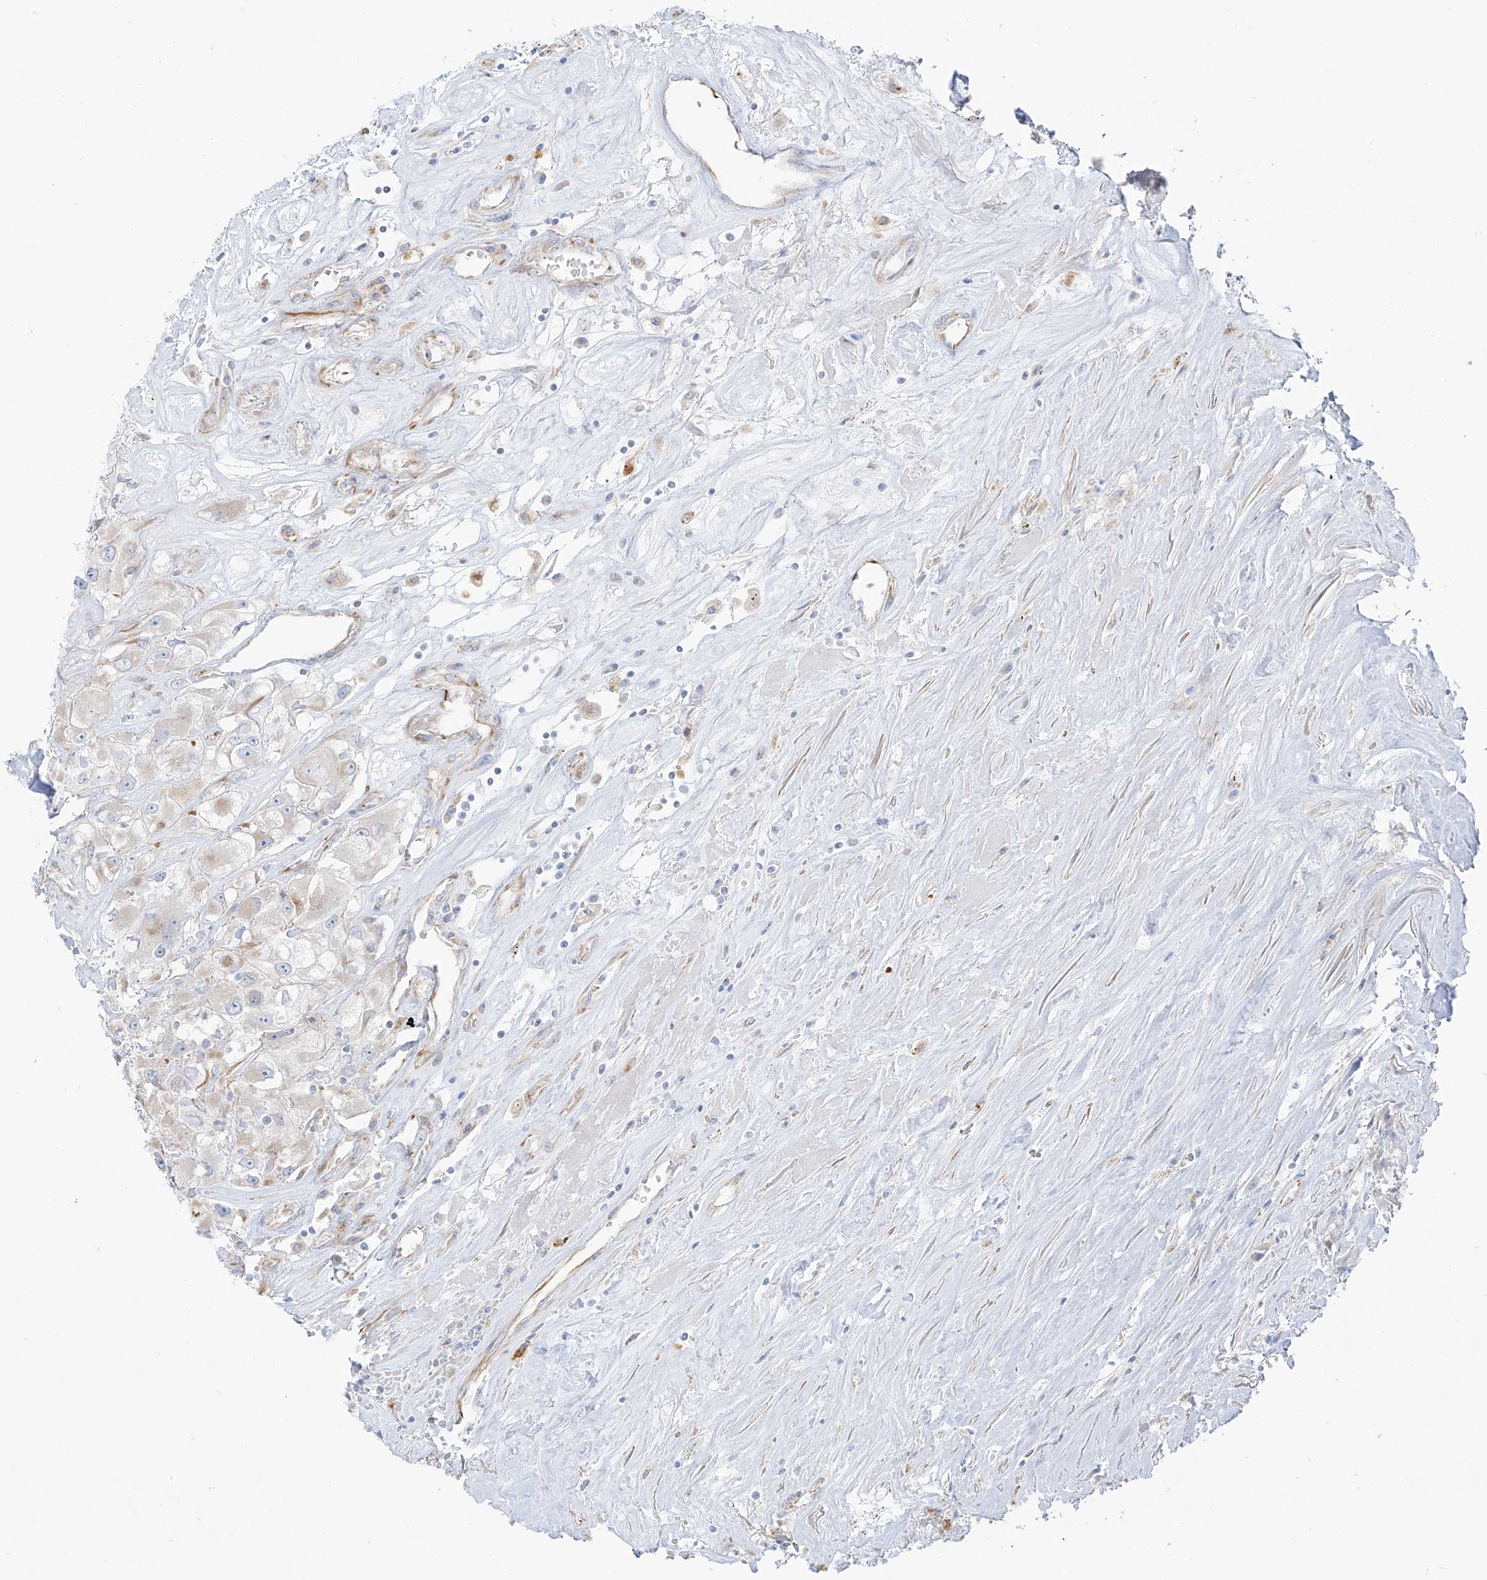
{"staining": {"intensity": "negative", "quantity": "none", "location": "none"}, "tissue": "renal cancer", "cell_type": "Tumor cells", "image_type": "cancer", "snomed": [{"axis": "morphology", "description": "Adenocarcinoma, NOS"}, {"axis": "topography", "description": "Kidney"}], "caption": "Immunohistochemistry image of neoplastic tissue: adenocarcinoma (renal) stained with DAB reveals no significant protein expression in tumor cells.", "gene": "TAL2", "patient": {"sex": "female", "age": 52}}